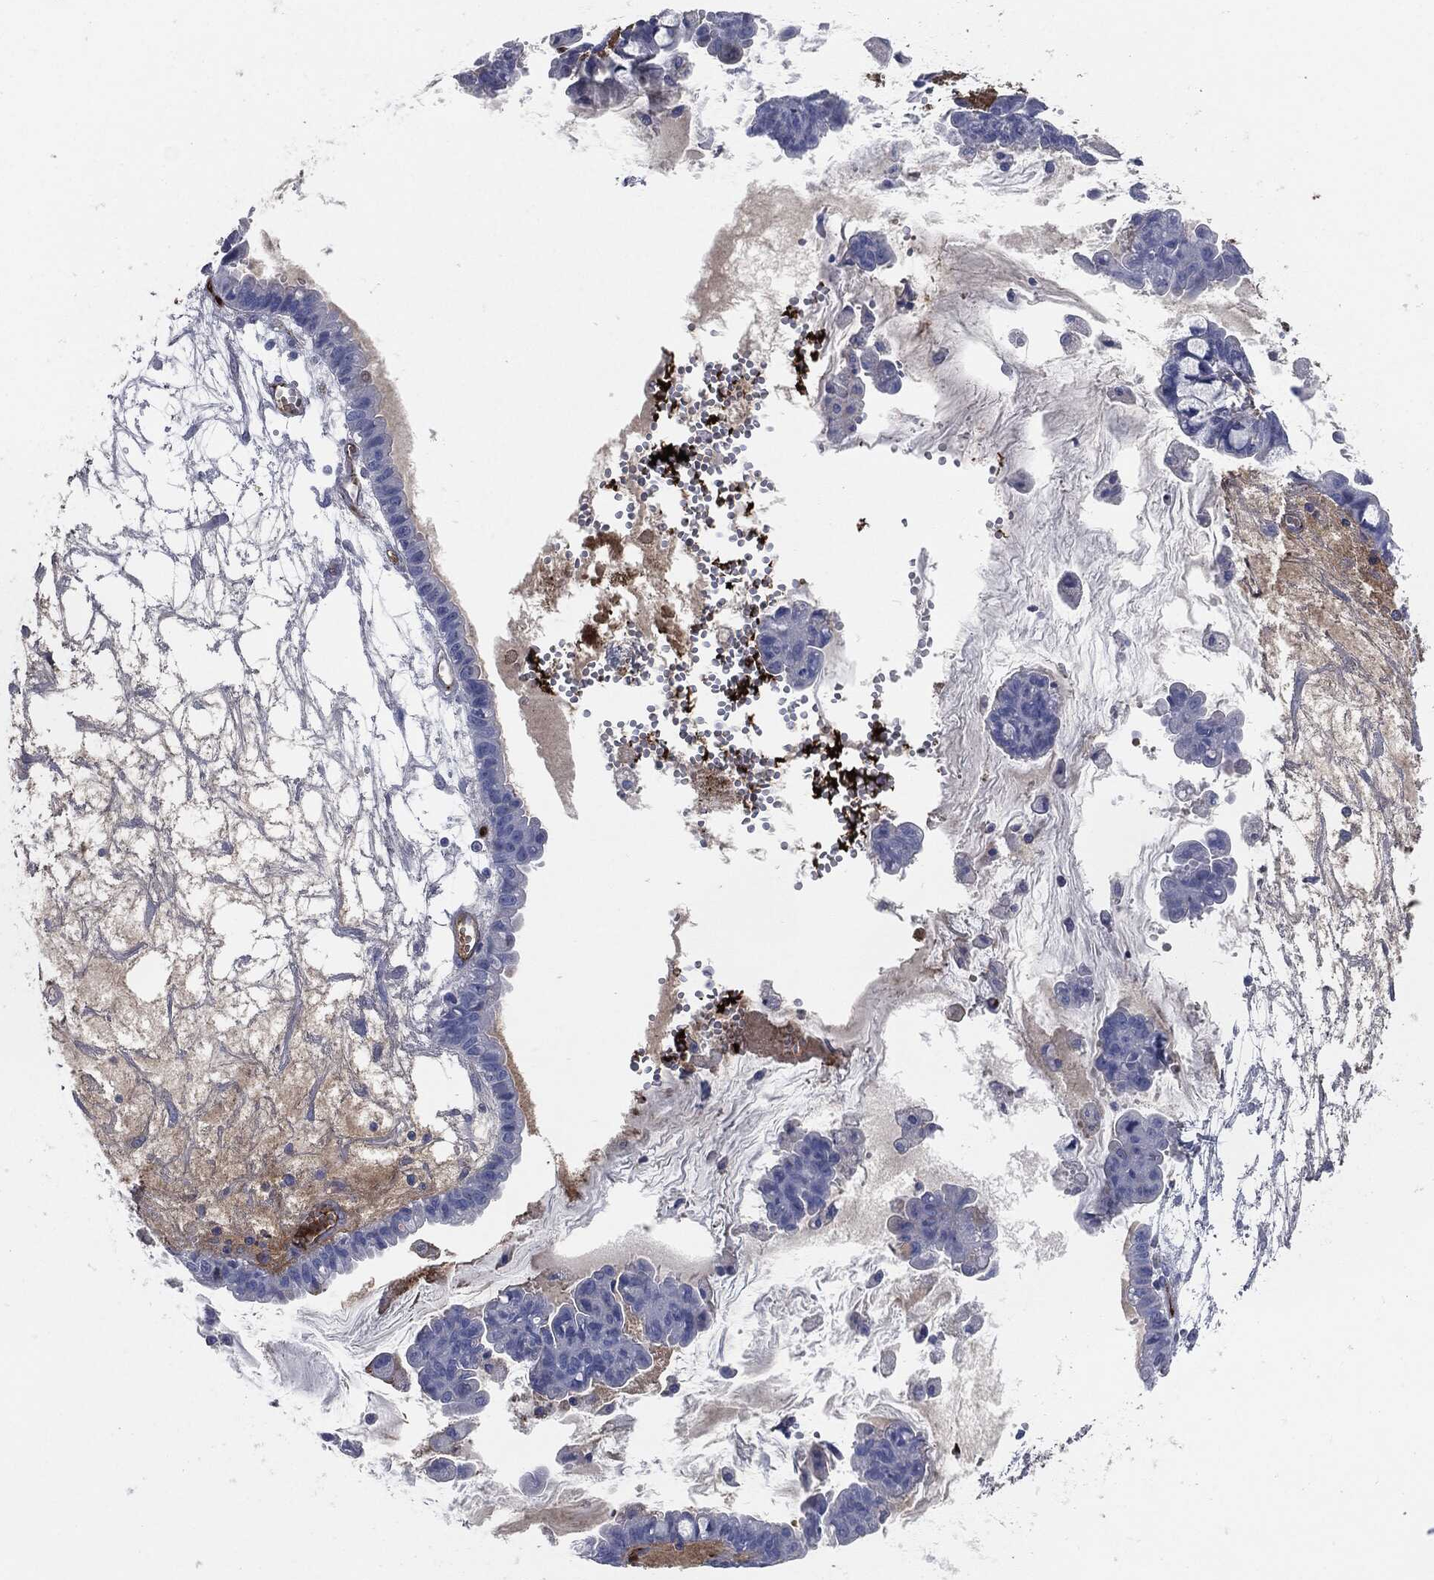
{"staining": {"intensity": "negative", "quantity": "none", "location": "none"}, "tissue": "ovarian cancer", "cell_type": "Tumor cells", "image_type": "cancer", "snomed": [{"axis": "morphology", "description": "Cystadenocarcinoma, mucinous, NOS"}, {"axis": "topography", "description": "Ovary"}], "caption": "The image demonstrates no staining of tumor cells in ovarian mucinous cystadenocarcinoma.", "gene": "APOB", "patient": {"sex": "female", "age": 63}}